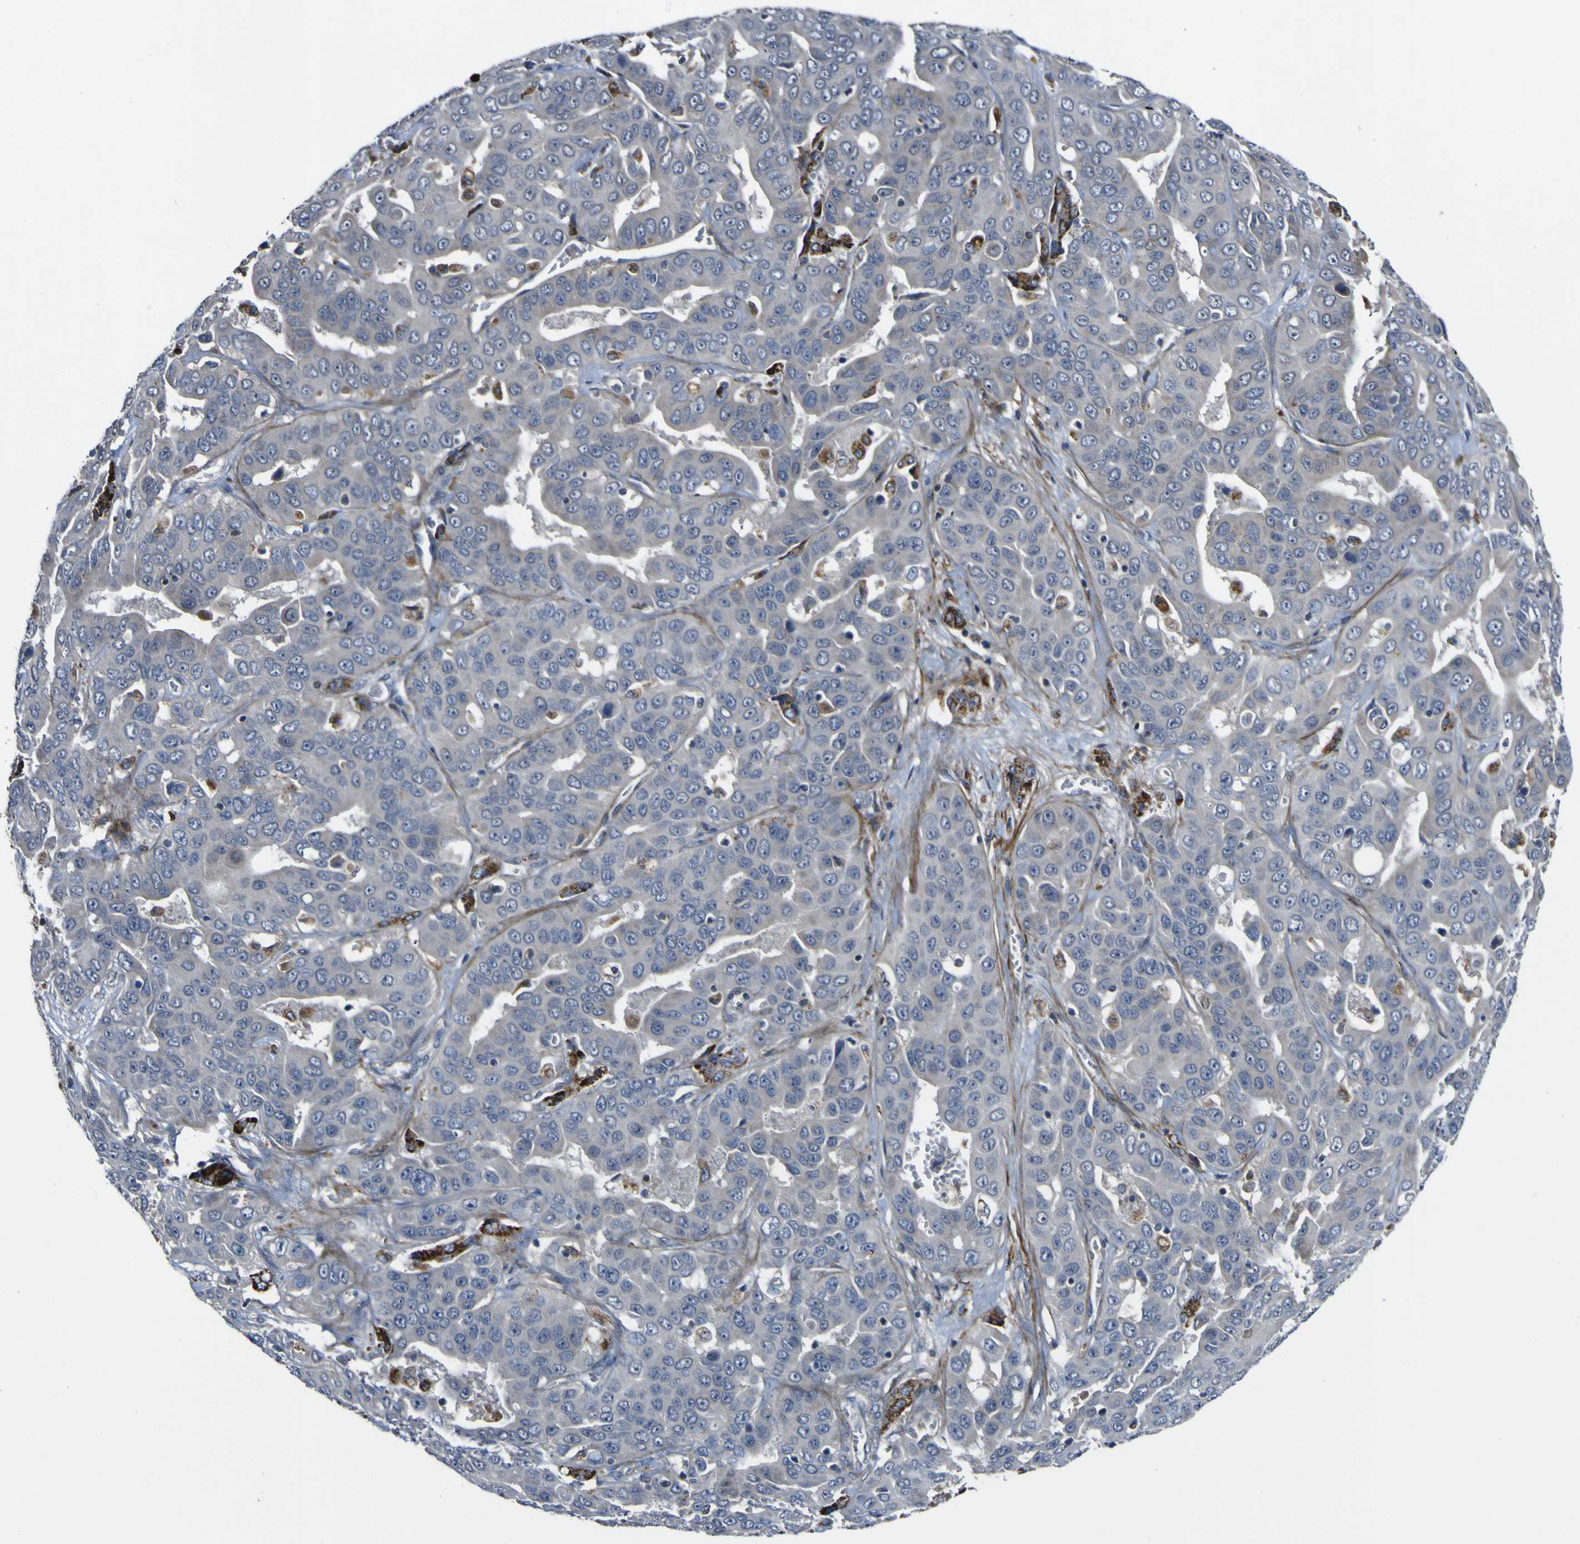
{"staining": {"intensity": "negative", "quantity": "none", "location": "none"}, "tissue": "liver cancer", "cell_type": "Tumor cells", "image_type": "cancer", "snomed": [{"axis": "morphology", "description": "Cholangiocarcinoma"}, {"axis": "topography", "description": "Liver"}], "caption": "Tumor cells show no significant protein expression in liver cholangiocarcinoma. (Stains: DAB IHC with hematoxylin counter stain, Microscopy: brightfield microscopy at high magnification).", "gene": "GPLD1", "patient": {"sex": "female", "age": 52}}